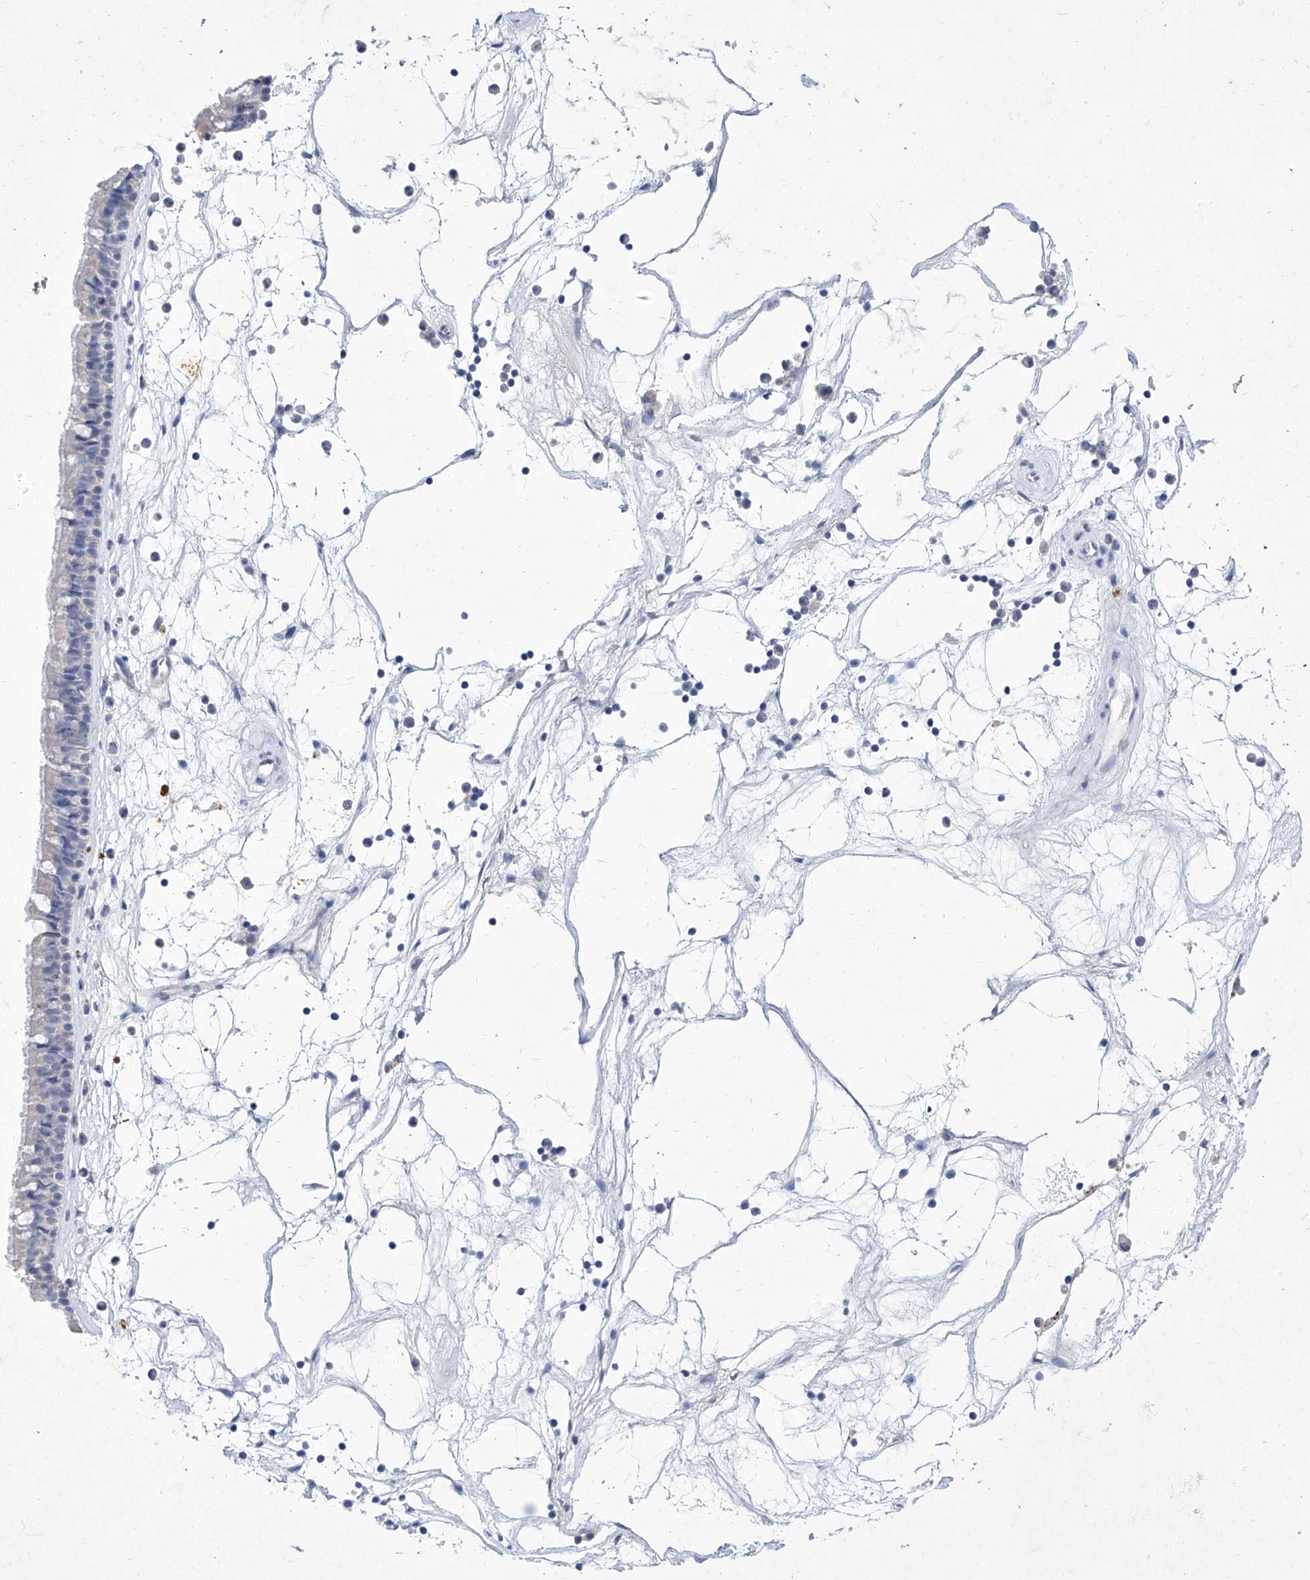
{"staining": {"intensity": "negative", "quantity": "none", "location": "none"}, "tissue": "nasopharynx", "cell_type": "Respiratory epithelial cells", "image_type": "normal", "snomed": [{"axis": "morphology", "description": "Normal tissue, NOS"}, {"axis": "topography", "description": "Nasopharynx"}], "caption": "IHC micrograph of normal human nasopharynx stained for a protein (brown), which shows no staining in respiratory epithelial cells.", "gene": "IFNL2", "patient": {"sex": "male", "age": 64}}